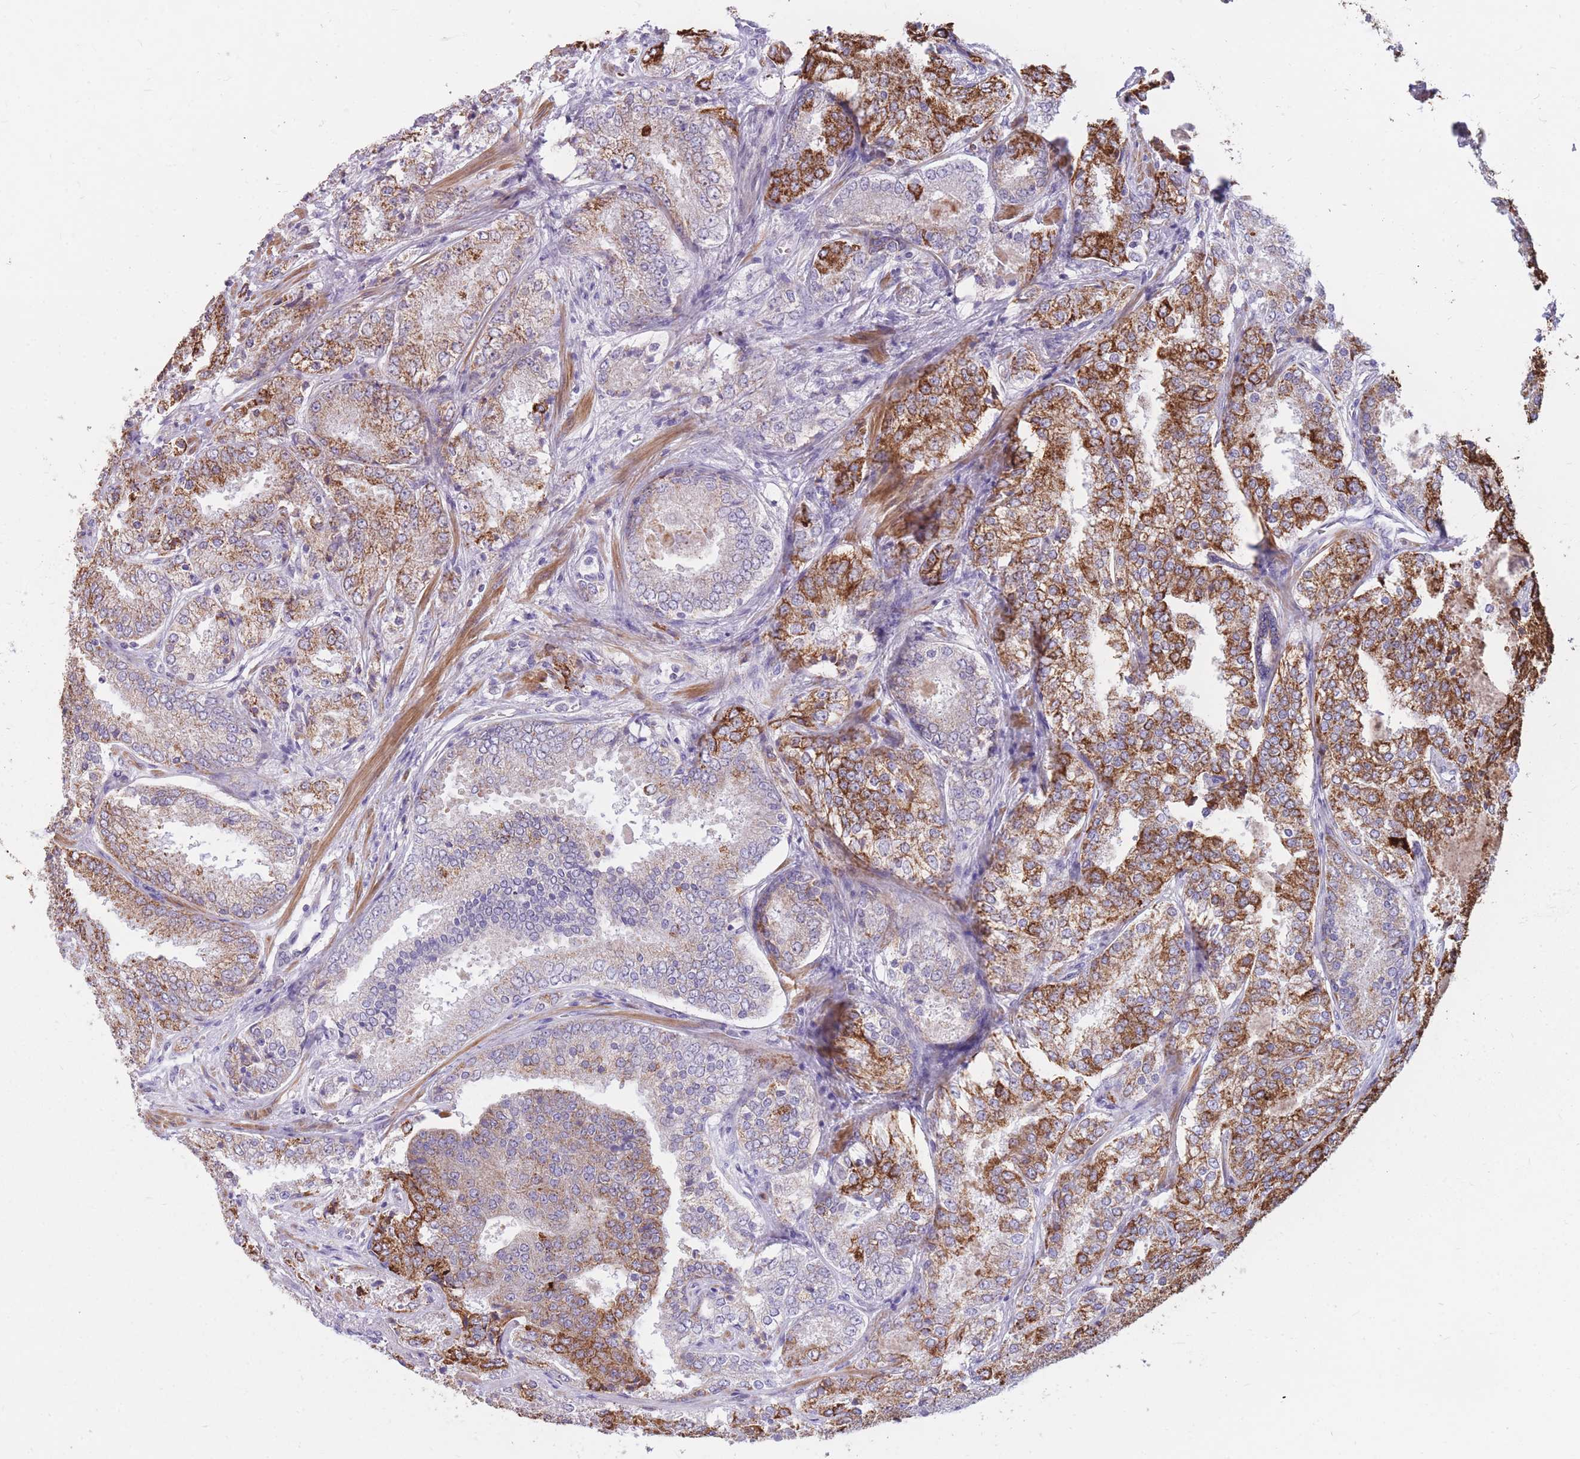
{"staining": {"intensity": "strong", "quantity": "25%-75%", "location": "cytoplasmic/membranous"}, "tissue": "prostate cancer", "cell_type": "Tumor cells", "image_type": "cancer", "snomed": [{"axis": "morphology", "description": "Adenocarcinoma, High grade"}, {"axis": "topography", "description": "Prostate"}], "caption": "Strong cytoplasmic/membranous positivity is present in approximately 25%-75% of tumor cells in prostate cancer (high-grade adenocarcinoma). Nuclei are stained in blue.", "gene": "RNF170", "patient": {"sex": "male", "age": 63}}